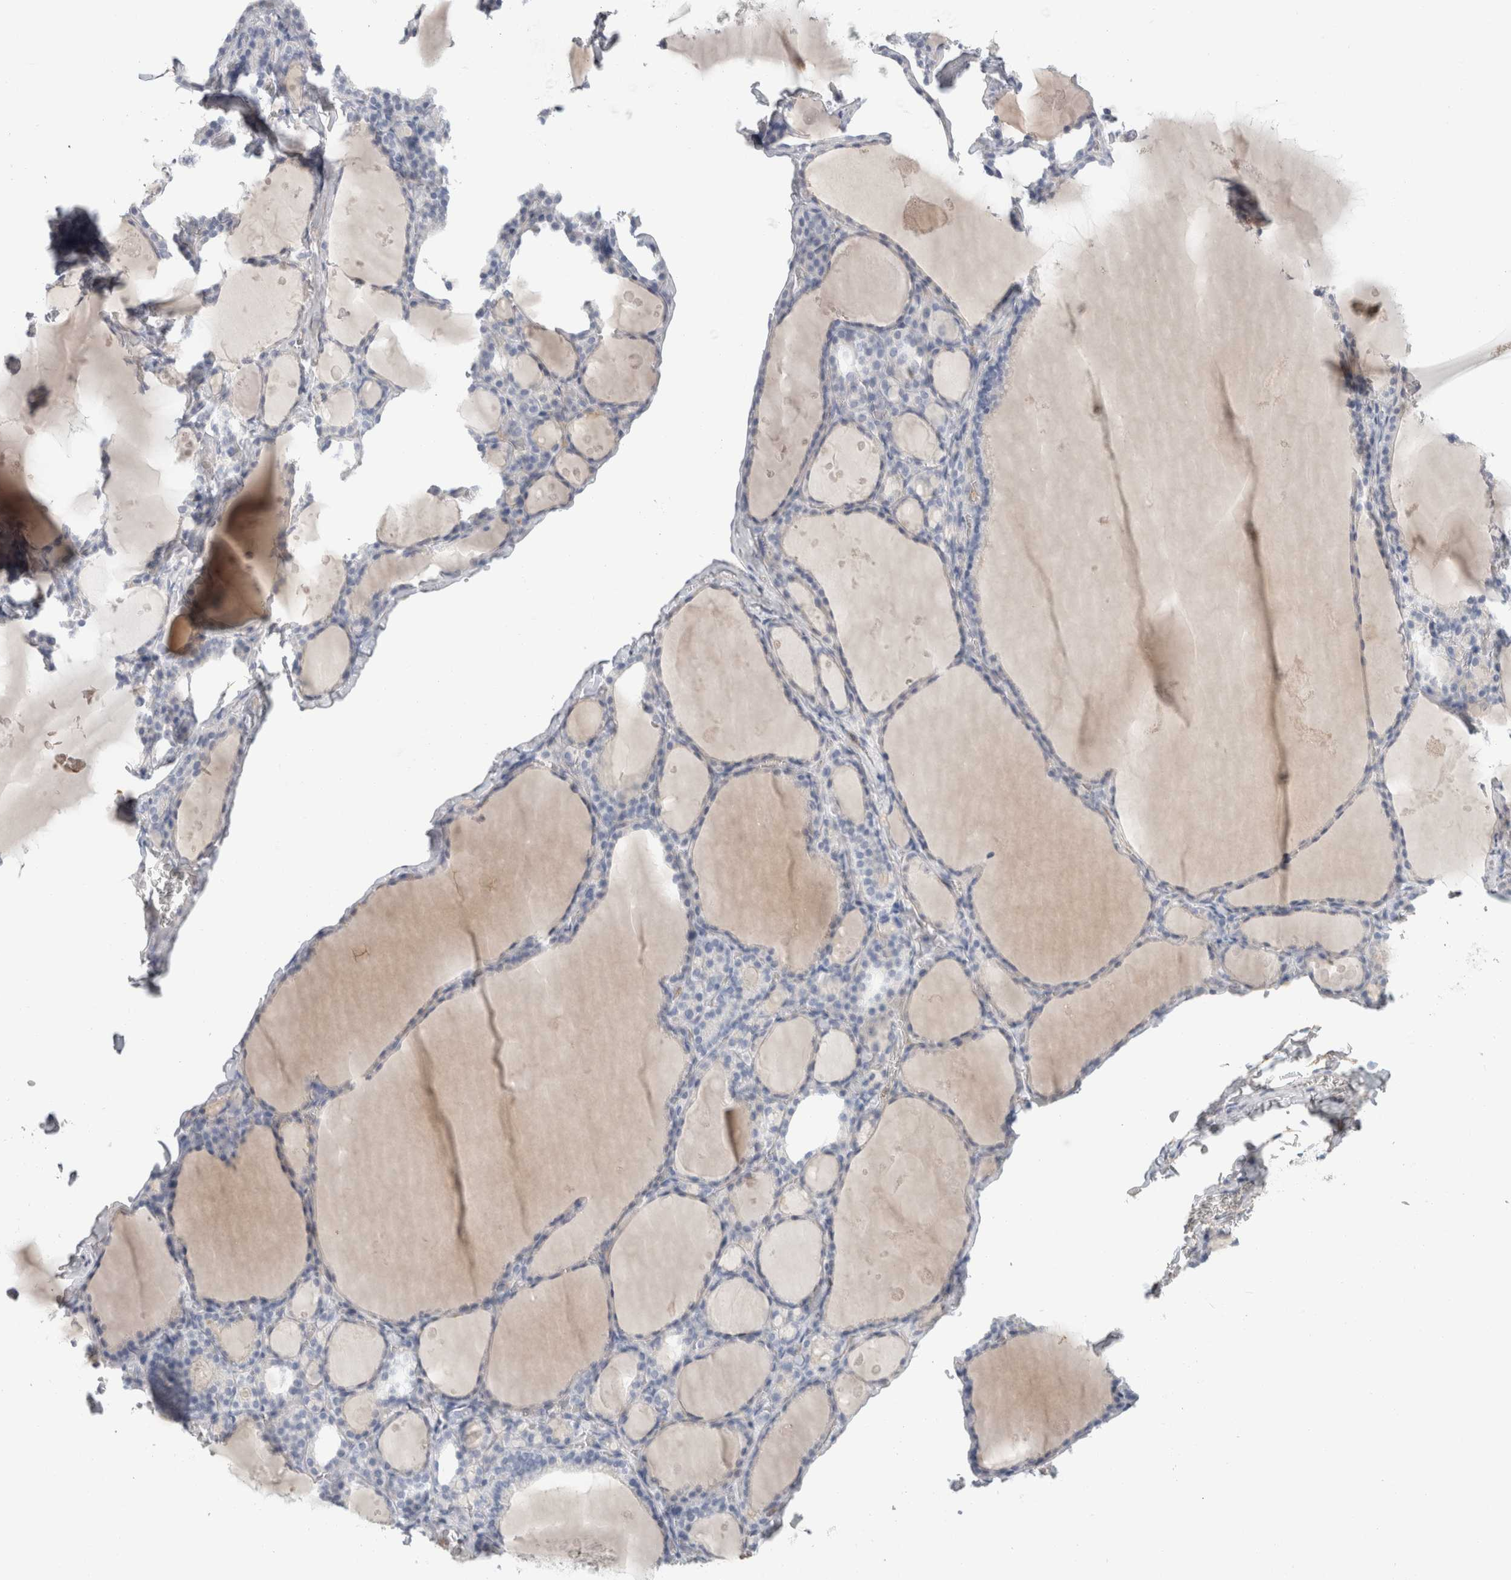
{"staining": {"intensity": "negative", "quantity": "none", "location": "none"}, "tissue": "thyroid gland", "cell_type": "Glandular cells", "image_type": "normal", "snomed": [{"axis": "morphology", "description": "Normal tissue, NOS"}, {"axis": "topography", "description": "Thyroid gland"}], "caption": "Protein analysis of unremarkable thyroid gland reveals no significant staining in glandular cells.", "gene": "CD55", "patient": {"sex": "male", "age": 56}}